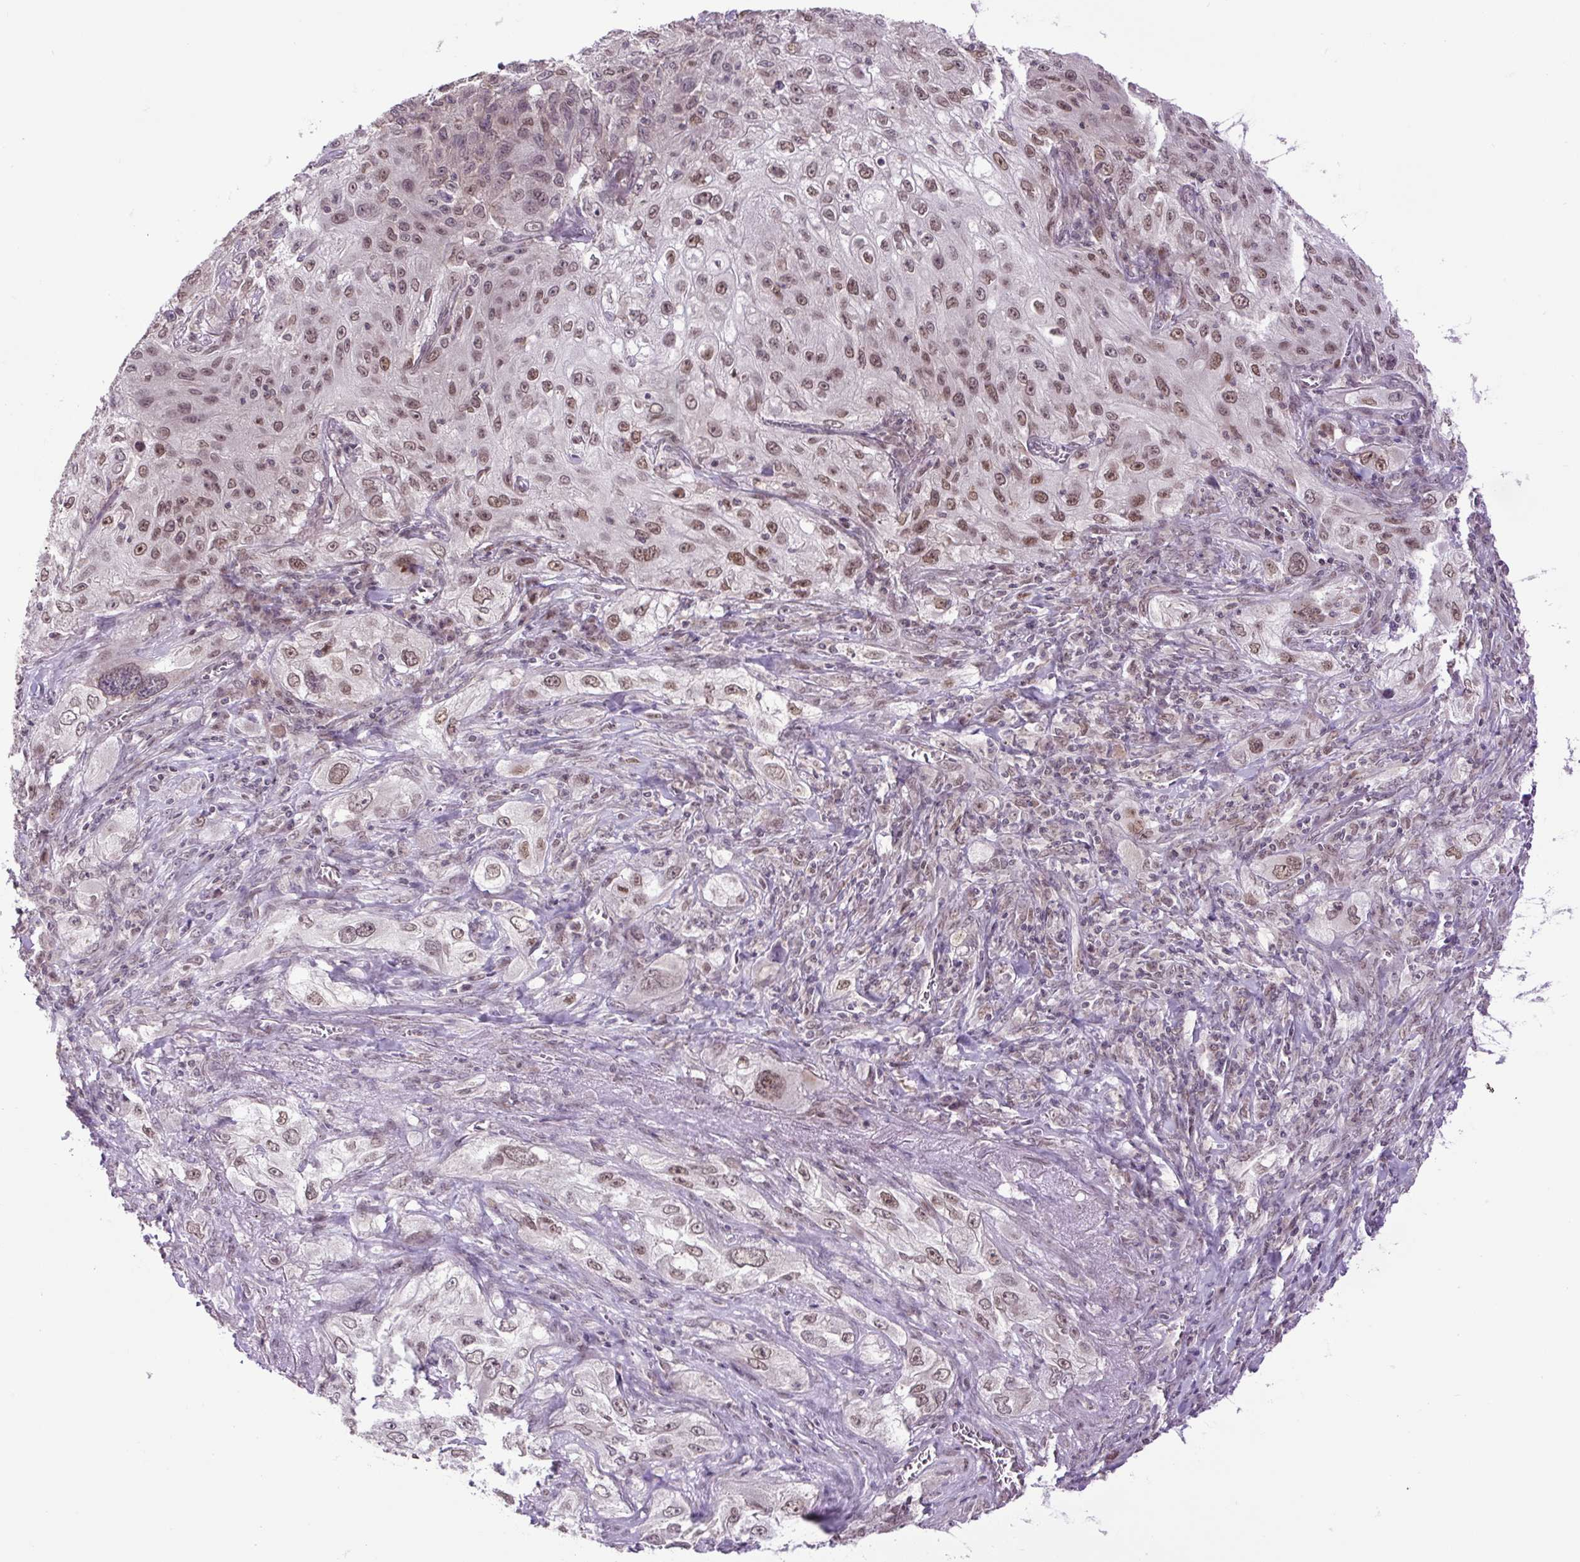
{"staining": {"intensity": "moderate", "quantity": ">75%", "location": "nuclear"}, "tissue": "lung cancer", "cell_type": "Tumor cells", "image_type": "cancer", "snomed": [{"axis": "morphology", "description": "Squamous cell carcinoma, NOS"}, {"axis": "topography", "description": "Lung"}], "caption": "Protein staining by IHC exhibits moderate nuclear positivity in about >75% of tumor cells in lung cancer.", "gene": "KPNA1", "patient": {"sex": "female", "age": 69}}